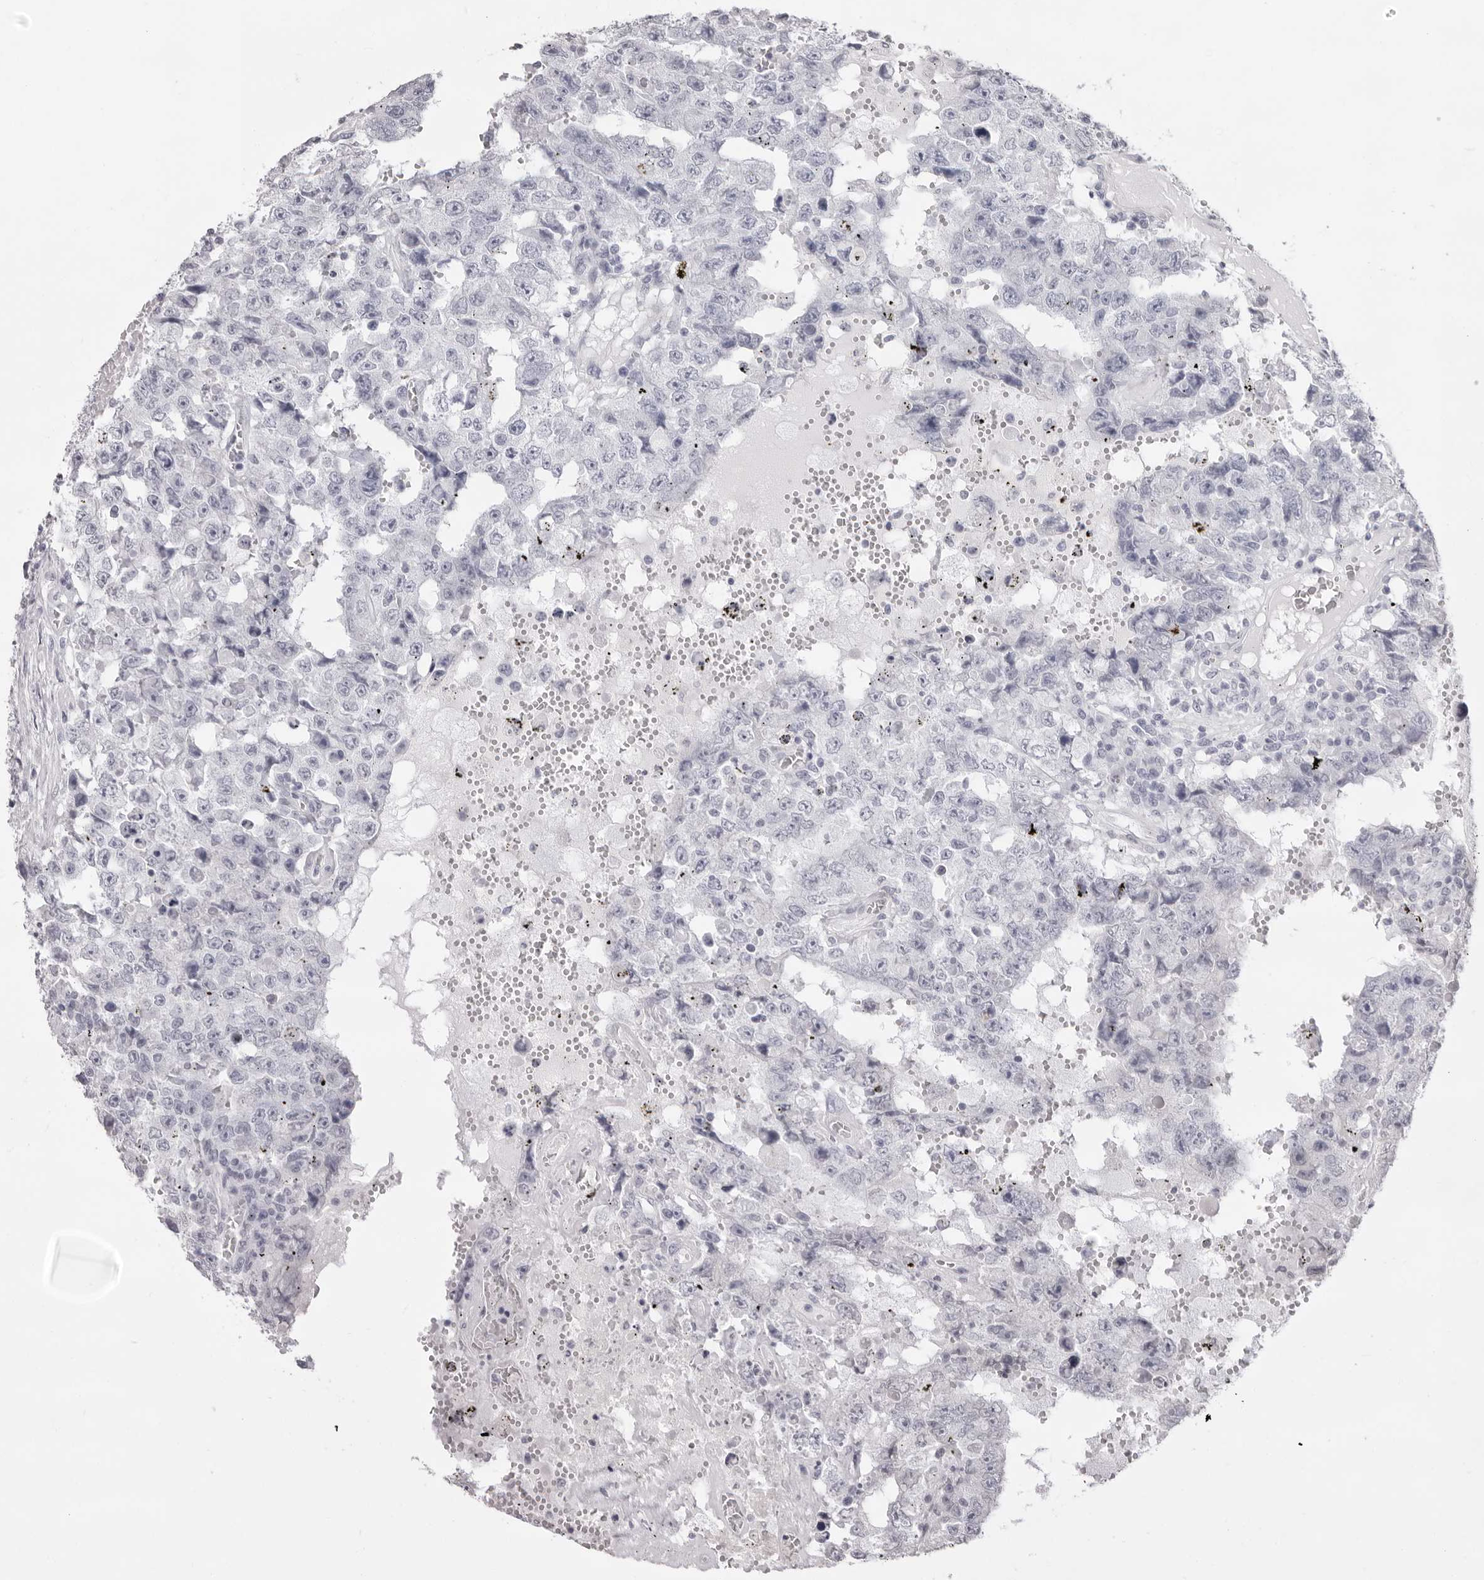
{"staining": {"intensity": "negative", "quantity": "none", "location": "none"}, "tissue": "testis cancer", "cell_type": "Tumor cells", "image_type": "cancer", "snomed": [{"axis": "morphology", "description": "Carcinoma, Embryonal, NOS"}, {"axis": "topography", "description": "Testis"}], "caption": "The image reveals no staining of tumor cells in testis cancer.", "gene": "ACP6", "patient": {"sex": "male", "age": 26}}